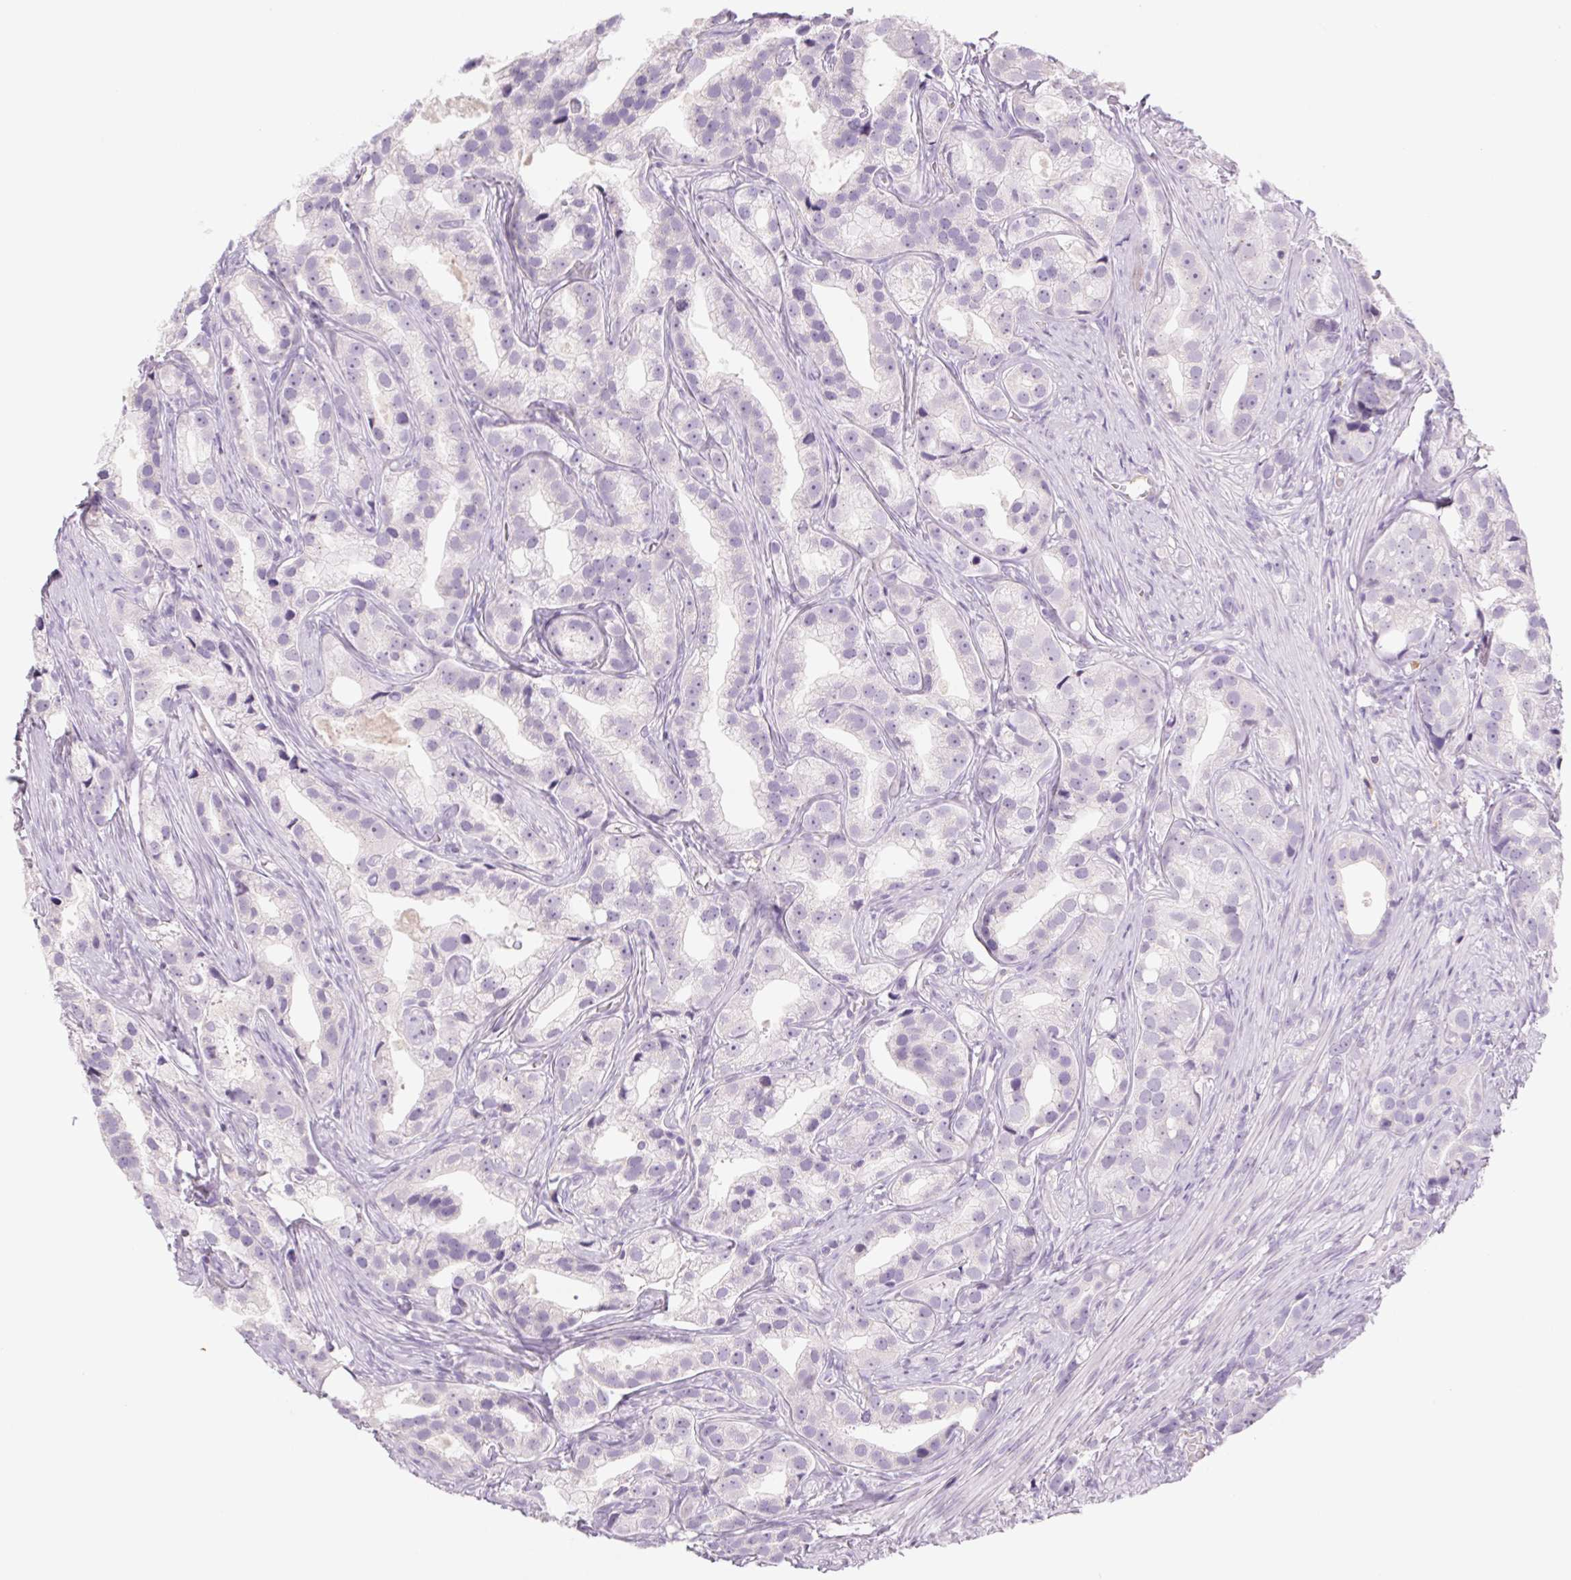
{"staining": {"intensity": "negative", "quantity": "none", "location": "none"}, "tissue": "prostate cancer", "cell_type": "Tumor cells", "image_type": "cancer", "snomed": [{"axis": "morphology", "description": "Adenocarcinoma, High grade"}, {"axis": "topography", "description": "Prostate"}], "caption": "Protein analysis of prostate cancer exhibits no significant expression in tumor cells. (DAB (3,3'-diaminobenzidine) immunohistochemistry visualized using brightfield microscopy, high magnification).", "gene": "KRT1", "patient": {"sex": "male", "age": 75}}